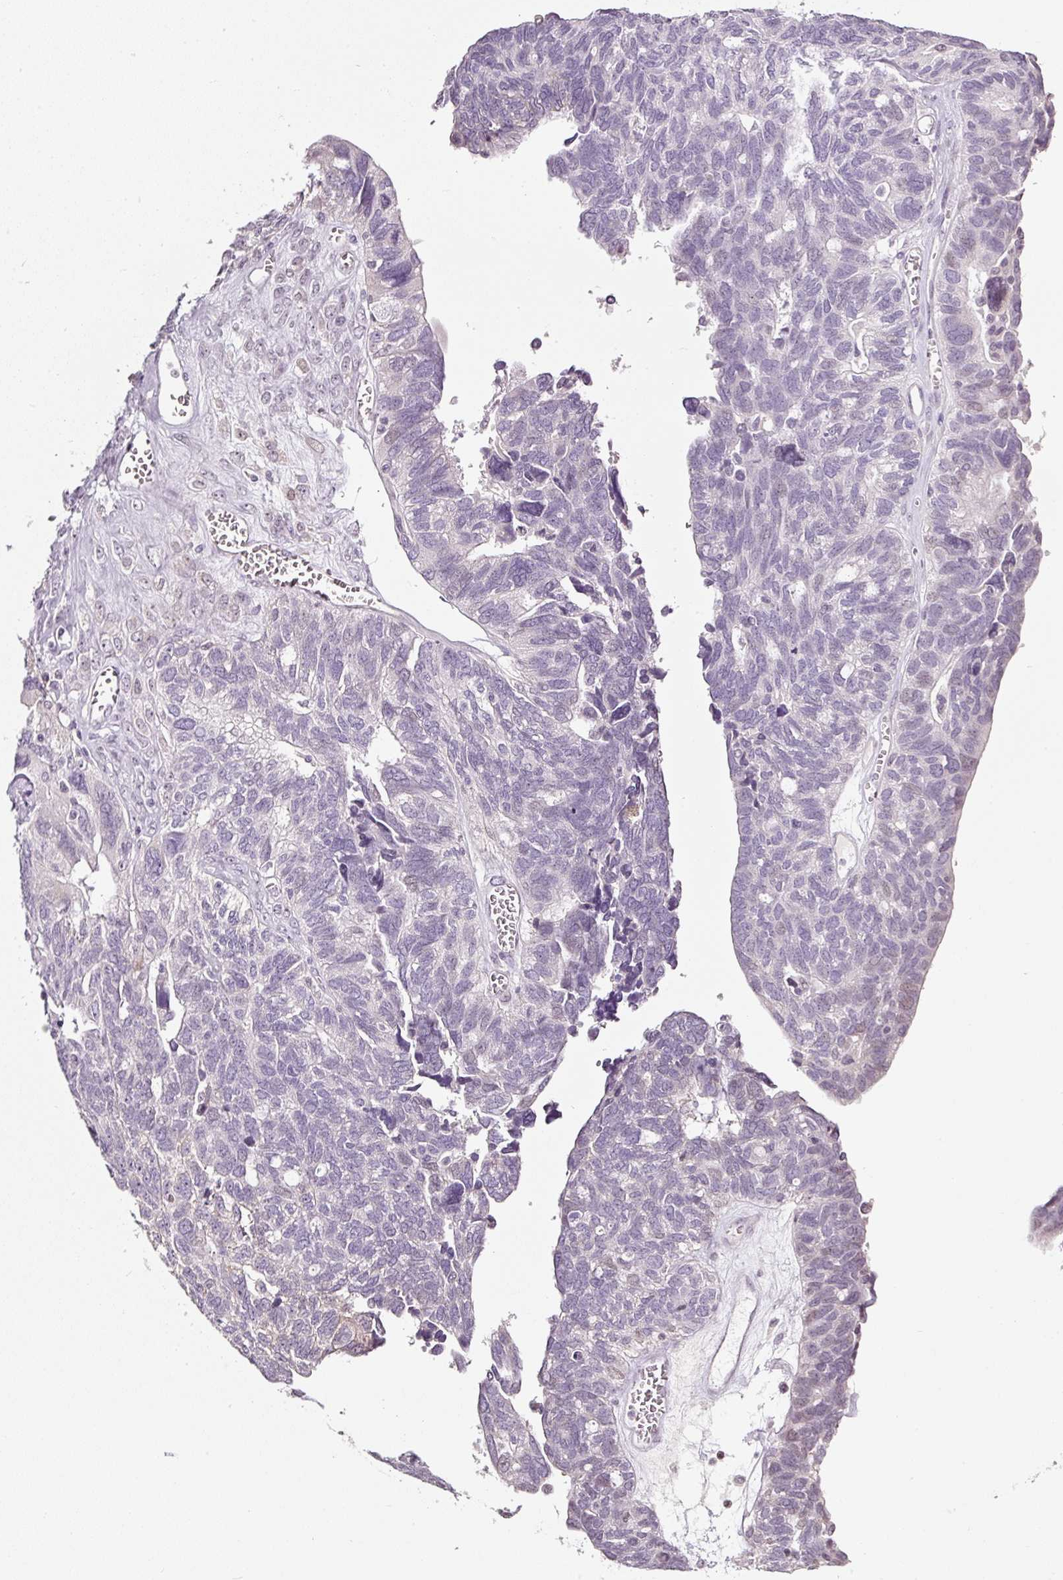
{"staining": {"intensity": "negative", "quantity": "none", "location": "none"}, "tissue": "ovarian cancer", "cell_type": "Tumor cells", "image_type": "cancer", "snomed": [{"axis": "morphology", "description": "Cystadenocarcinoma, serous, NOS"}, {"axis": "topography", "description": "Ovary"}], "caption": "This is an IHC photomicrograph of serous cystadenocarcinoma (ovarian). There is no expression in tumor cells.", "gene": "NRDE2", "patient": {"sex": "female", "age": 79}}